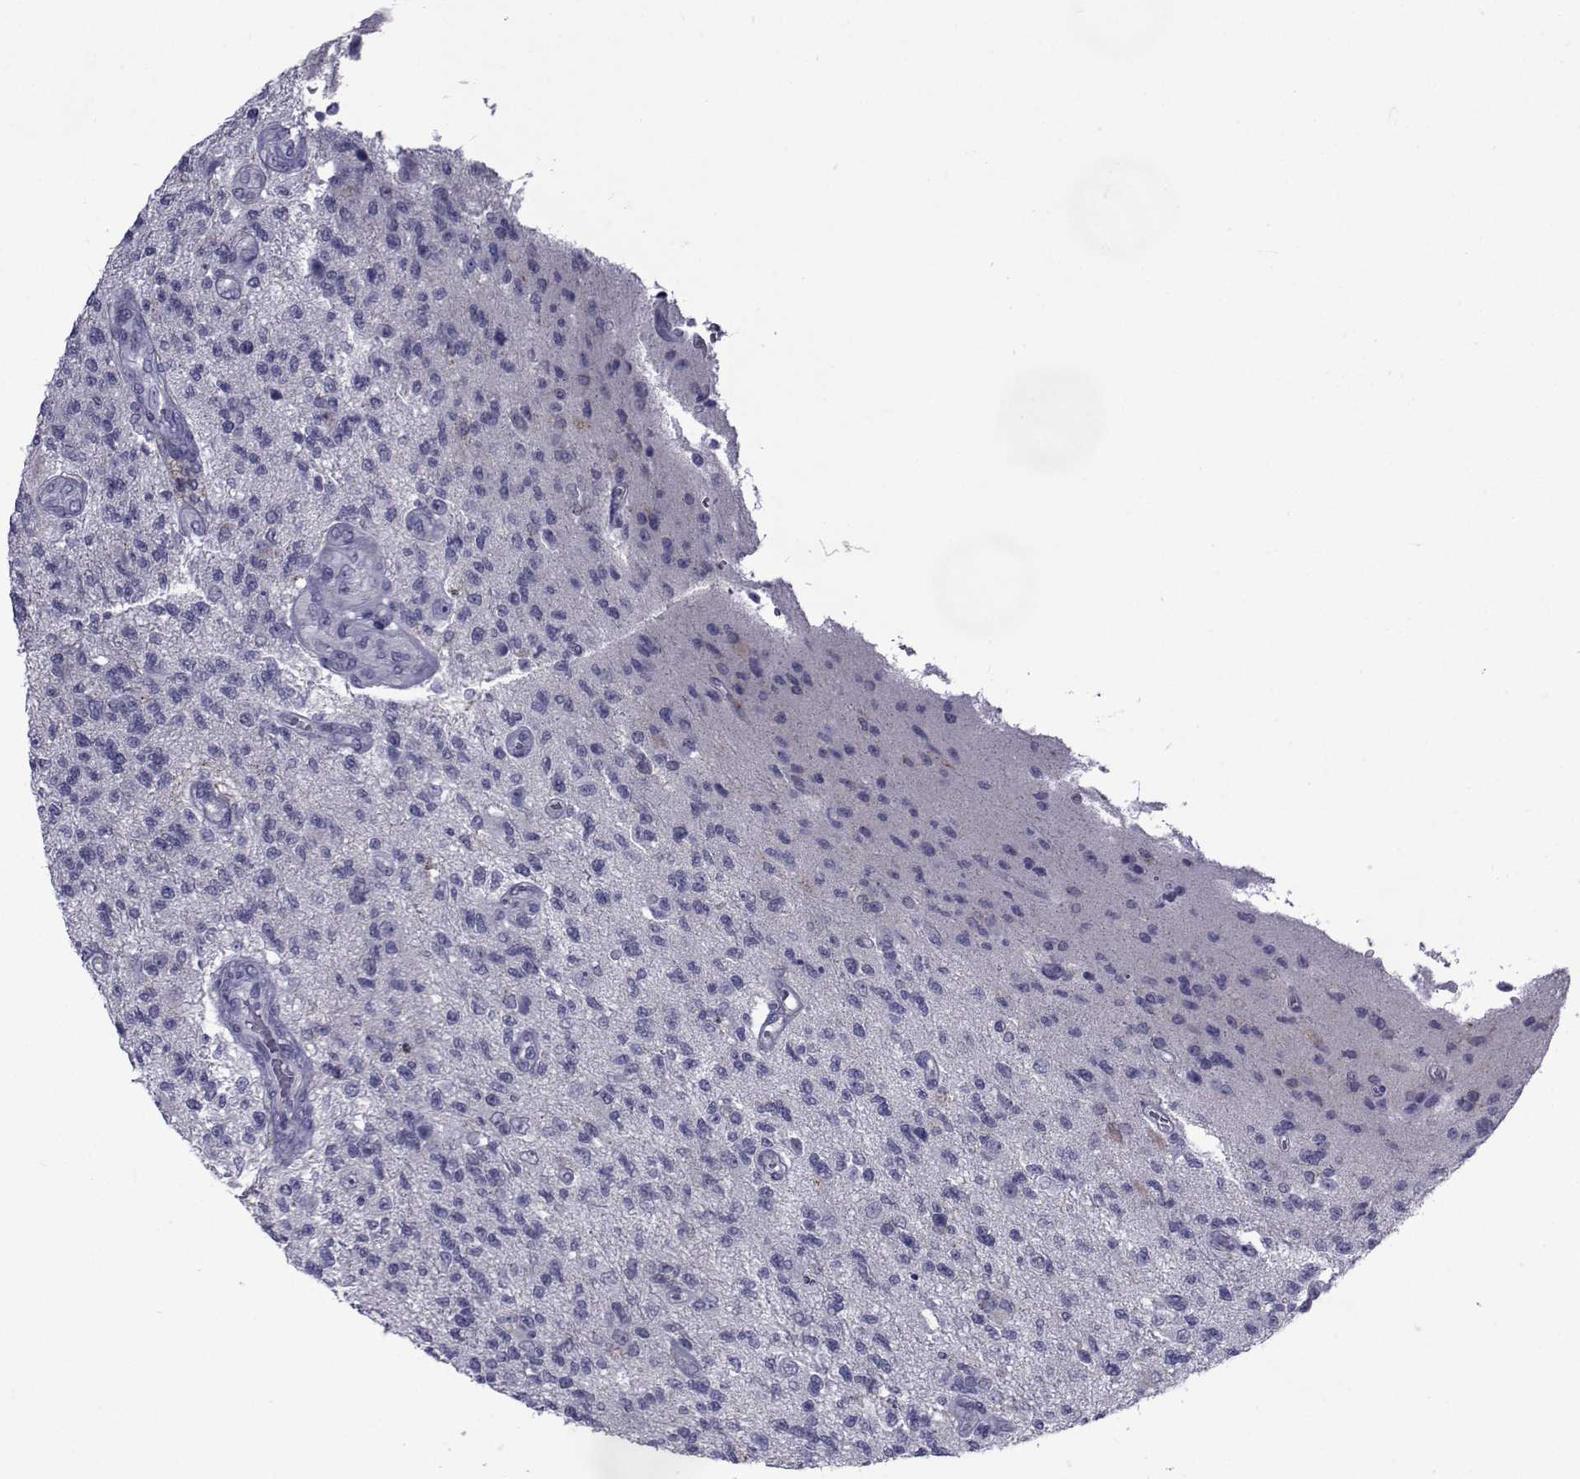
{"staining": {"intensity": "negative", "quantity": "none", "location": "none"}, "tissue": "glioma", "cell_type": "Tumor cells", "image_type": "cancer", "snomed": [{"axis": "morphology", "description": "Glioma, malignant, High grade"}, {"axis": "topography", "description": "Brain"}], "caption": "This histopathology image is of malignant glioma (high-grade) stained with IHC to label a protein in brown with the nuclei are counter-stained blue. There is no expression in tumor cells. (DAB immunohistochemistry with hematoxylin counter stain).", "gene": "PDE6H", "patient": {"sex": "male", "age": 56}}